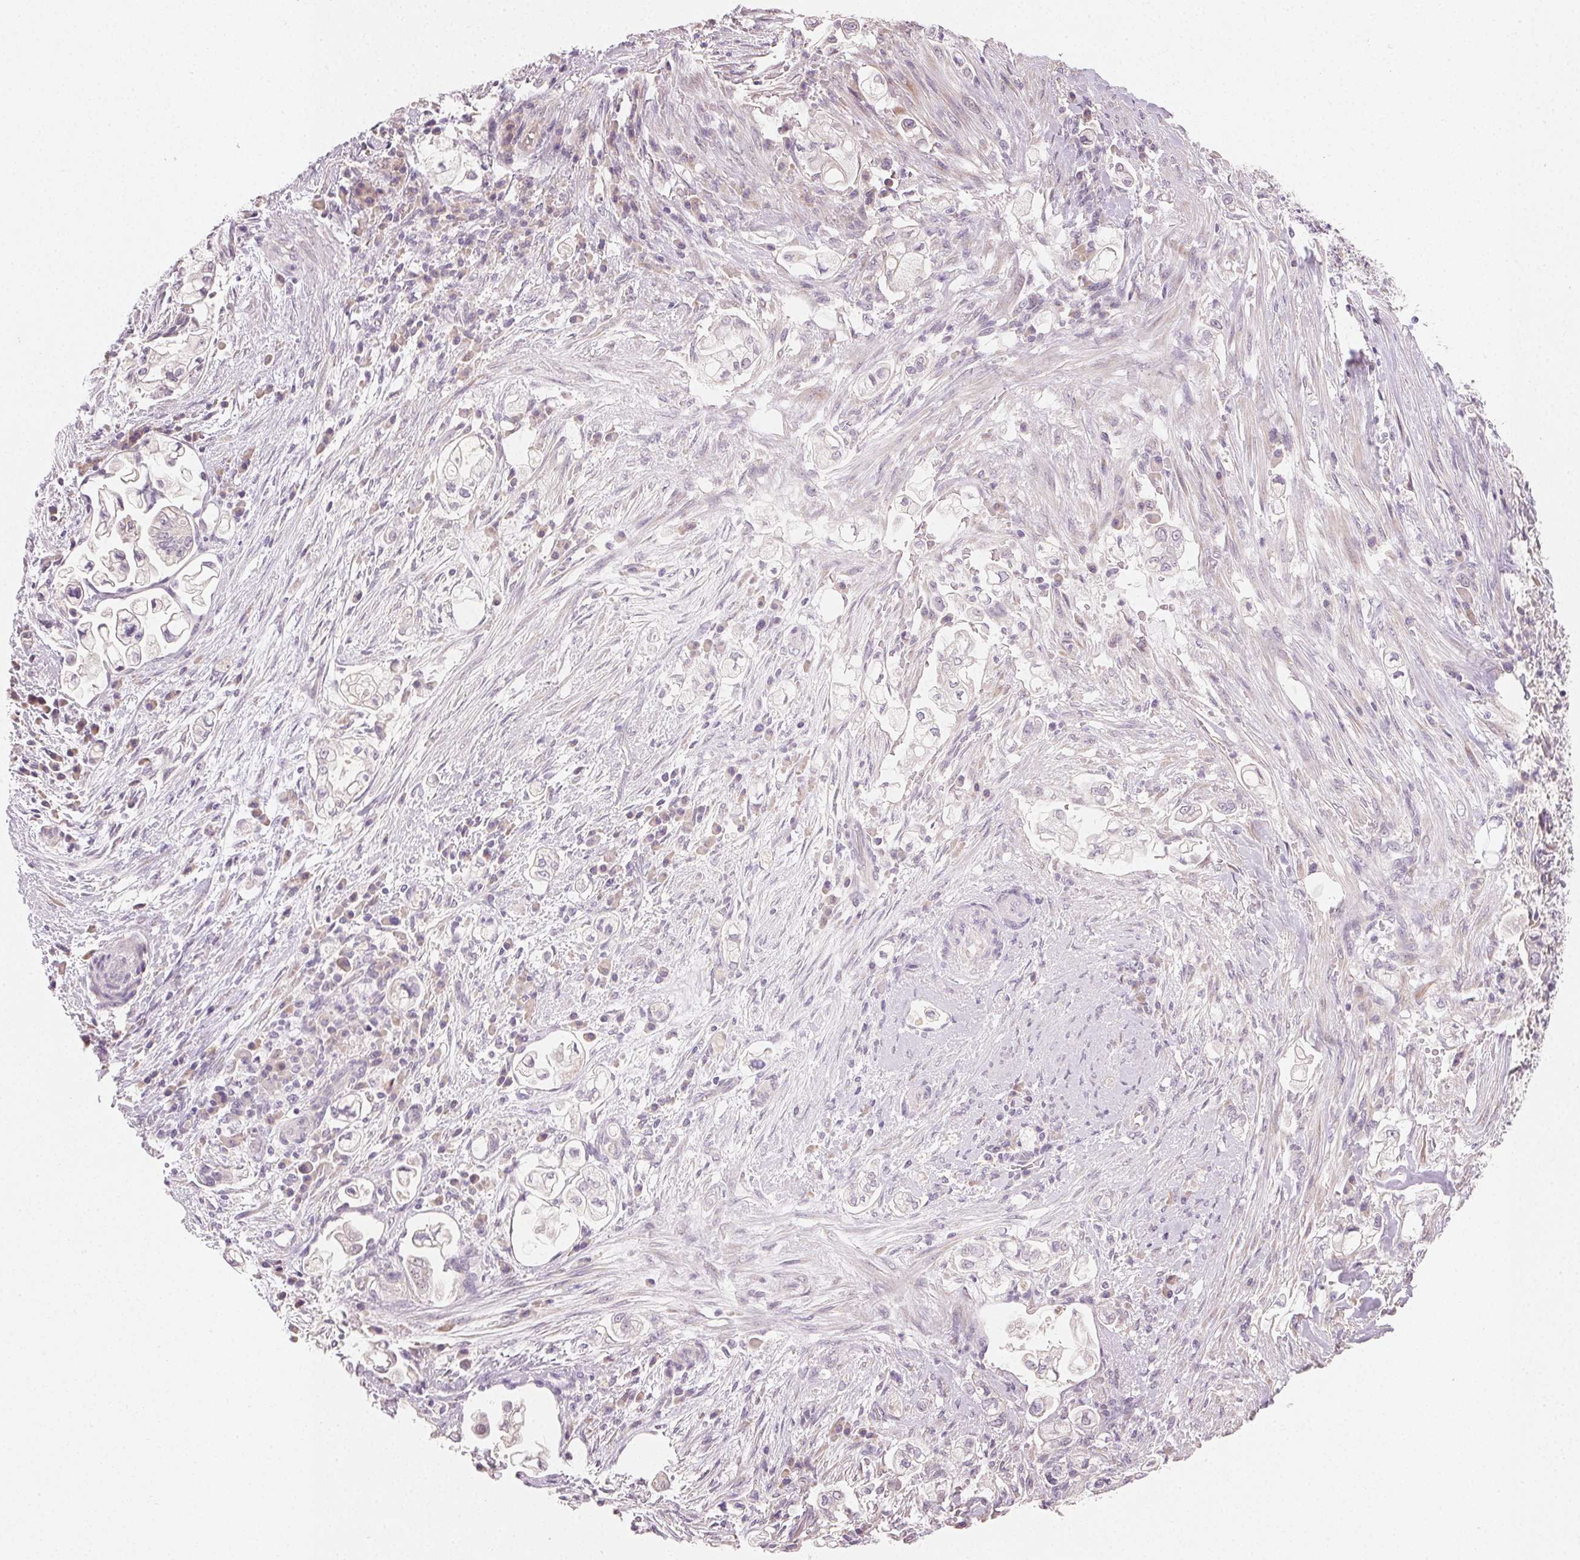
{"staining": {"intensity": "negative", "quantity": "none", "location": "none"}, "tissue": "pancreatic cancer", "cell_type": "Tumor cells", "image_type": "cancer", "snomed": [{"axis": "morphology", "description": "Adenocarcinoma, NOS"}, {"axis": "topography", "description": "Pancreas"}], "caption": "There is no significant positivity in tumor cells of pancreatic cancer (adenocarcinoma).", "gene": "MYBL1", "patient": {"sex": "female", "age": 69}}